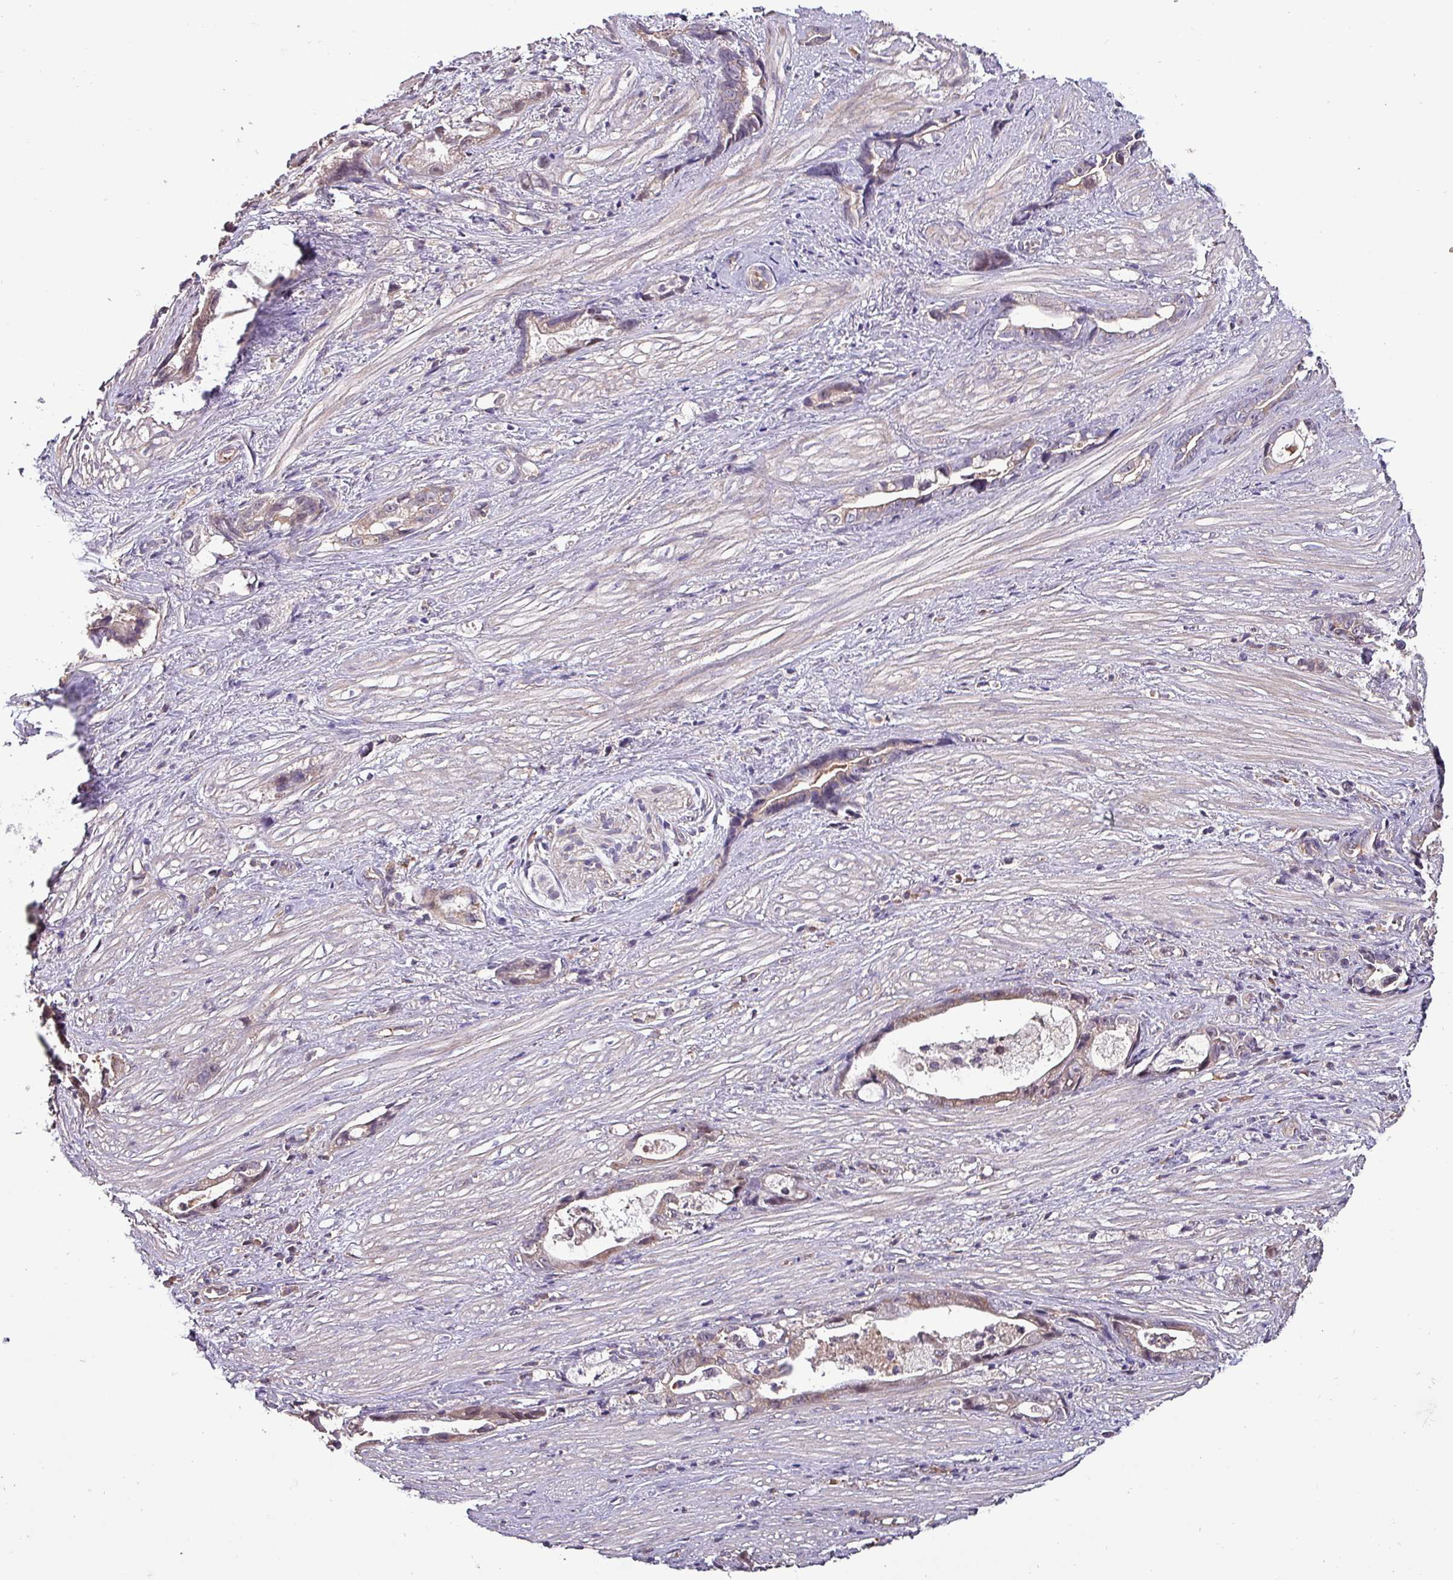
{"staining": {"intensity": "weak", "quantity": "<25%", "location": "cytoplasmic/membranous"}, "tissue": "stomach cancer", "cell_type": "Tumor cells", "image_type": "cancer", "snomed": [{"axis": "morphology", "description": "Adenocarcinoma, NOS"}, {"axis": "topography", "description": "Stomach"}], "caption": "Tumor cells show no significant positivity in adenocarcinoma (stomach).", "gene": "PAFAH1B2", "patient": {"sex": "male", "age": 55}}